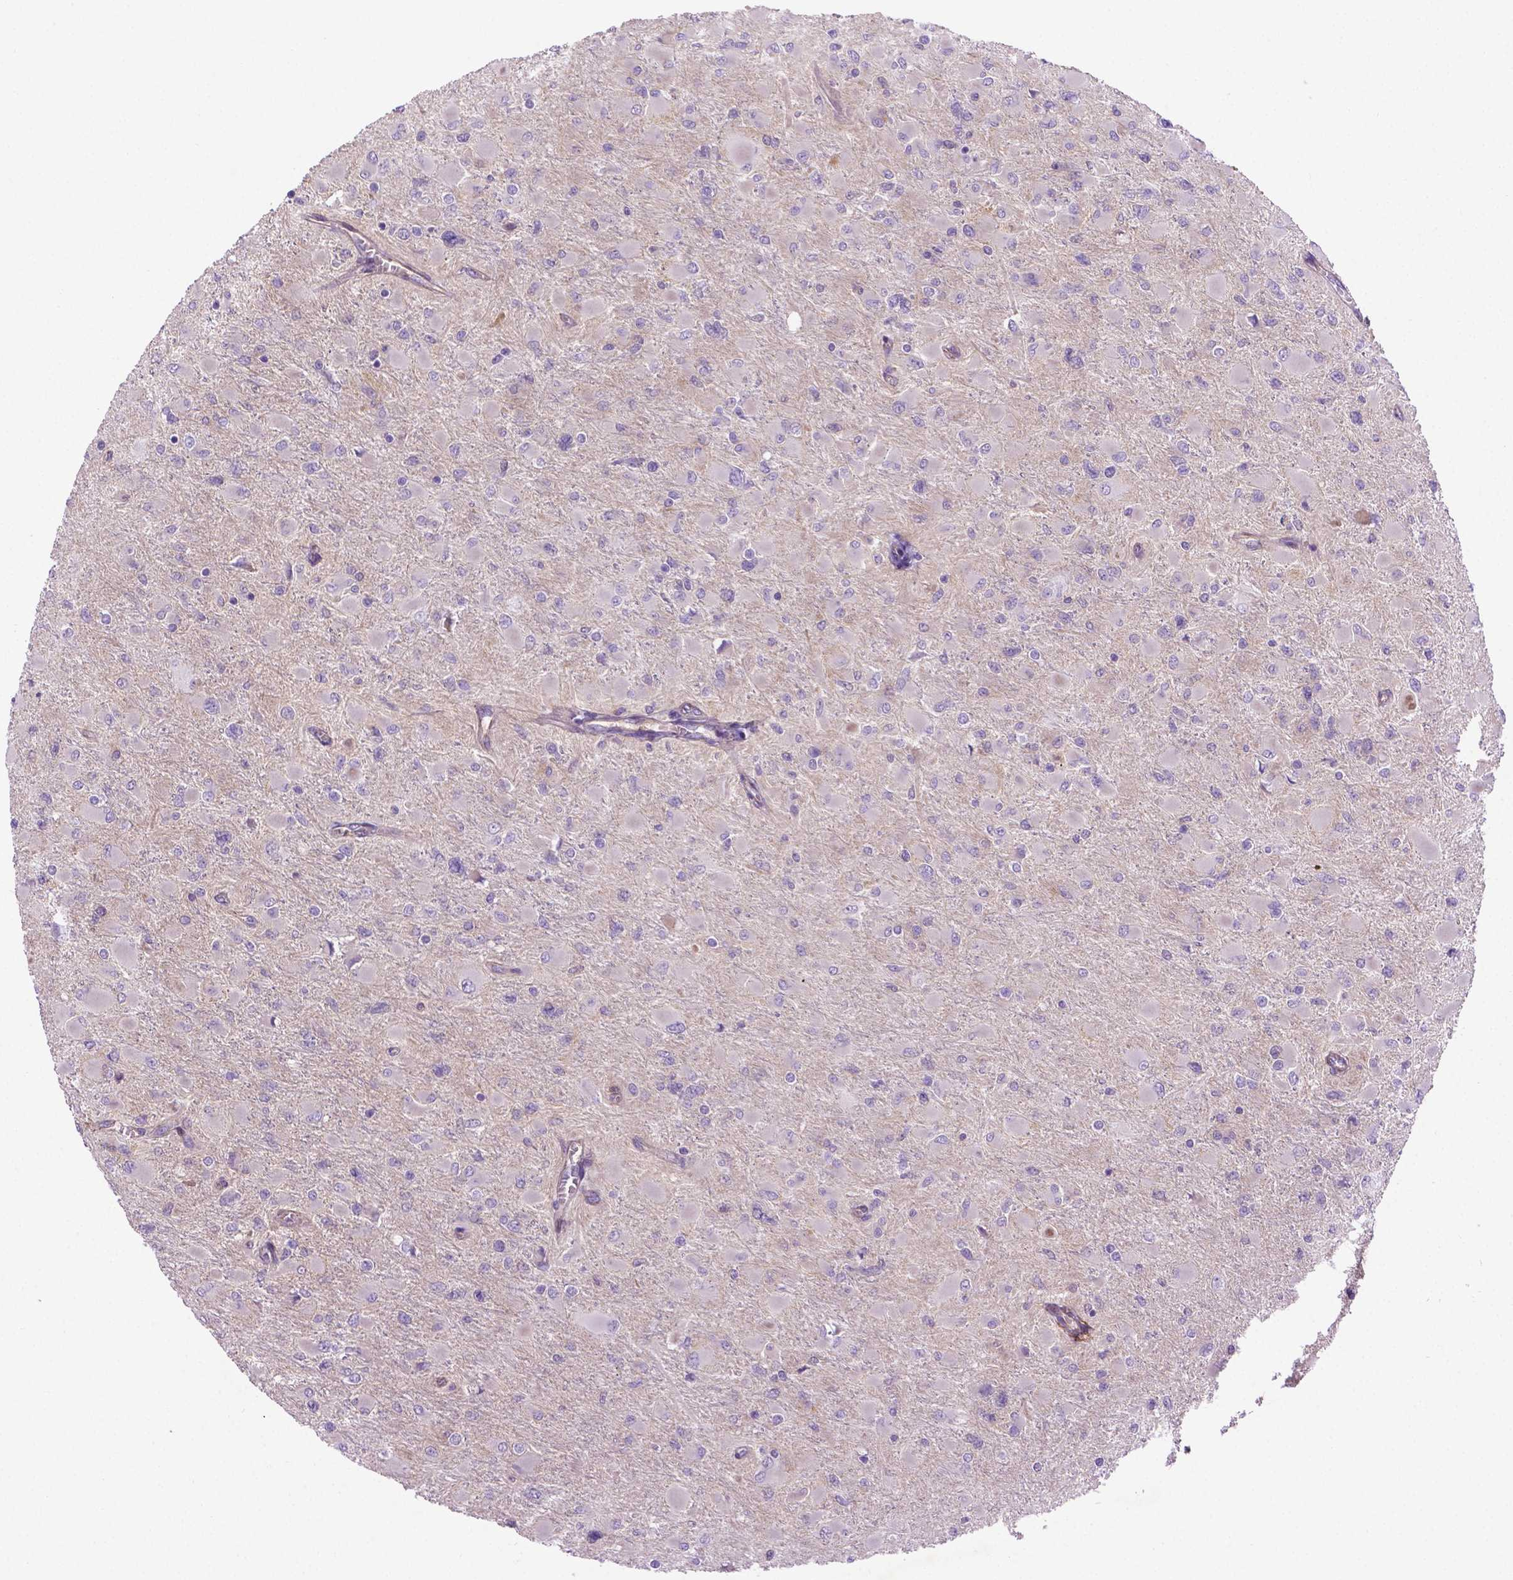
{"staining": {"intensity": "negative", "quantity": "none", "location": "none"}, "tissue": "glioma", "cell_type": "Tumor cells", "image_type": "cancer", "snomed": [{"axis": "morphology", "description": "Glioma, malignant, High grade"}, {"axis": "topography", "description": "Cerebral cortex"}], "caption": "Micrograph shows no significant protein expression in tumor cells of high-grade glioma (malignant).", "gene": "CCER2", "patient": {"sex": "female", "age": 36}}